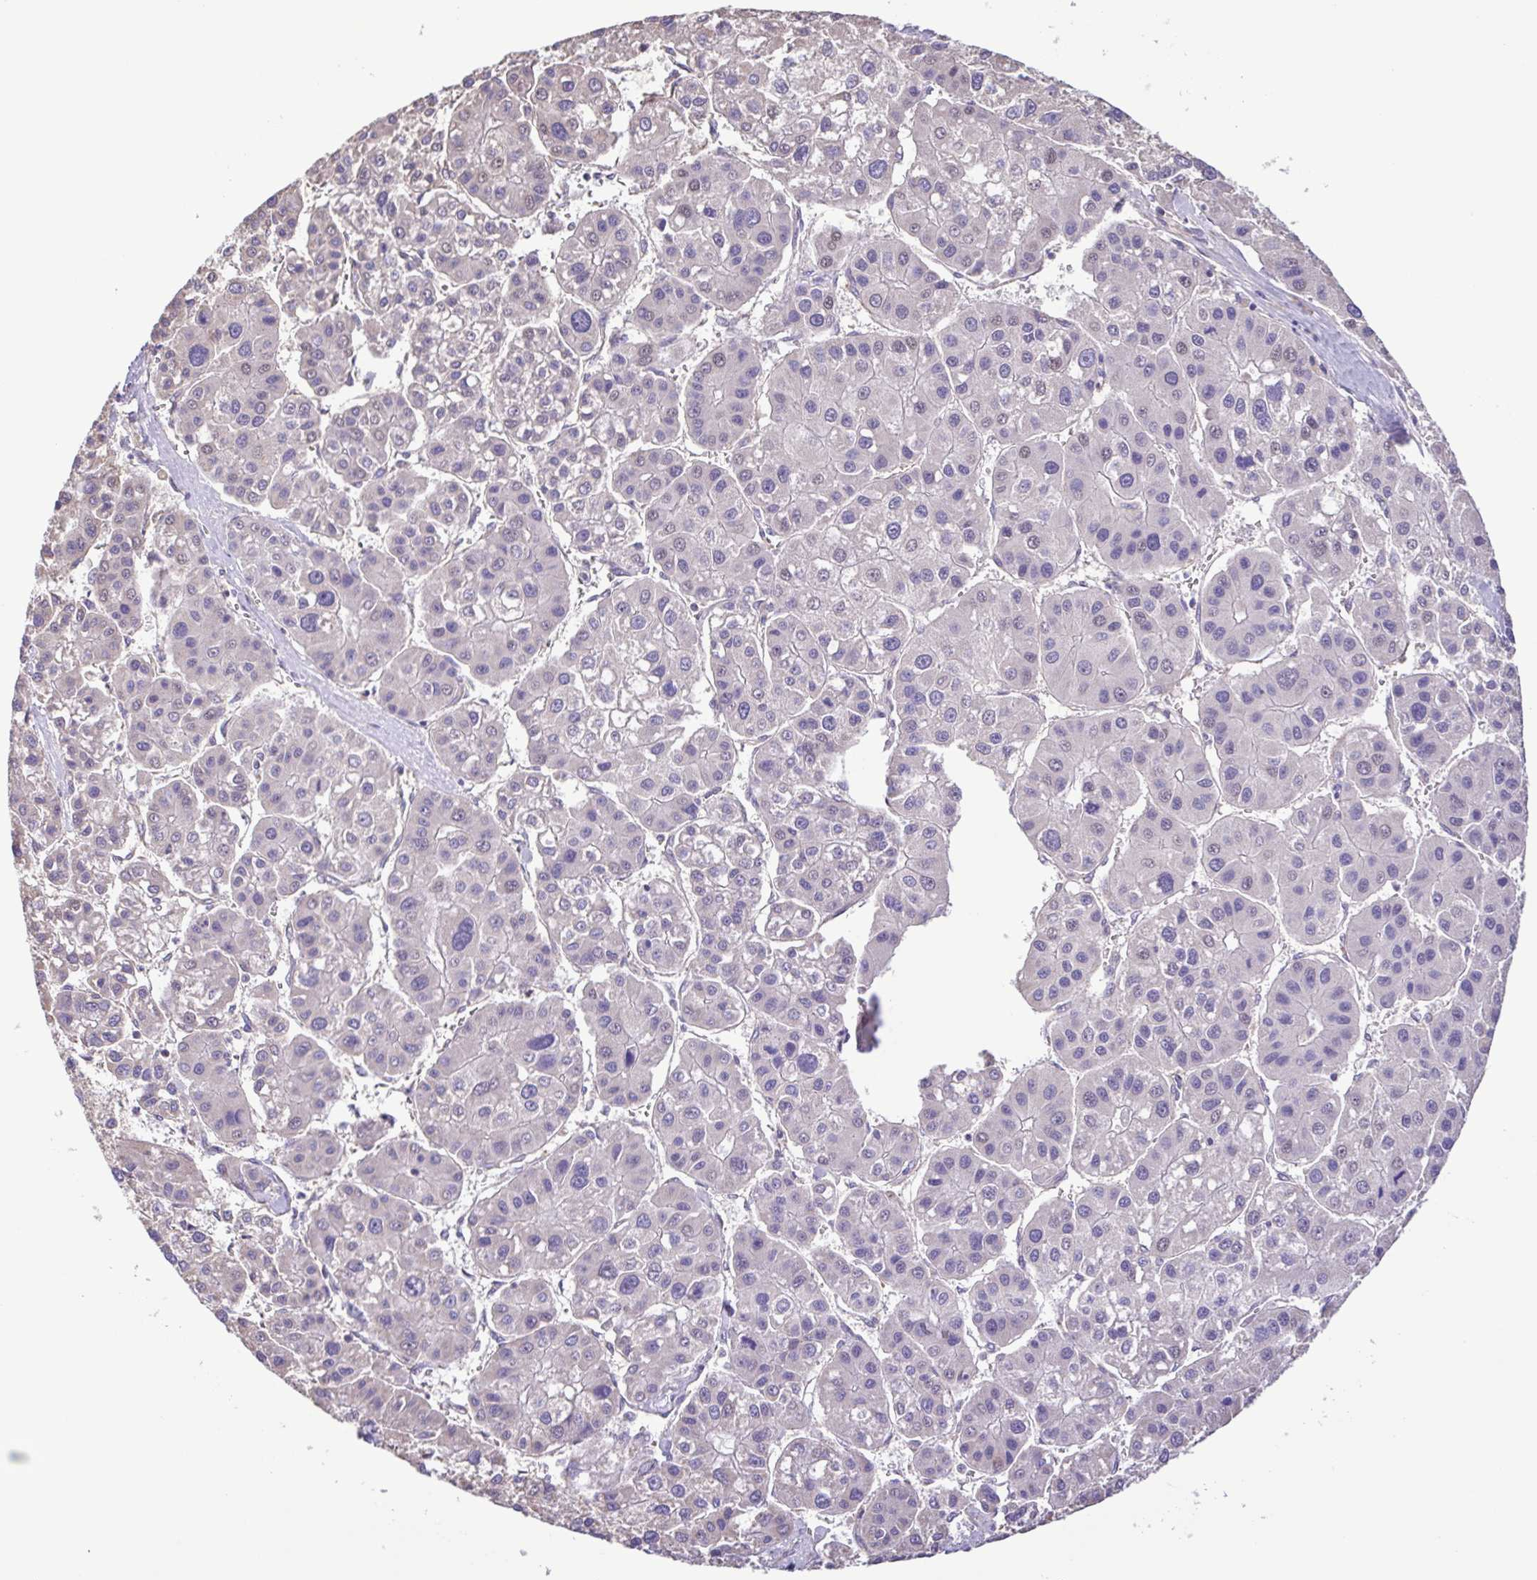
{"staining": {"intensity": "negative", "quantity": "none", "location": "none"}, "tissue": "liver cancer", "cell_type": "Tumor cells", "image_type": "cancer", "snomed": [{"axis": "morphology", "description": "Carcinoma, Hepatocellular, NOS"}, {"axis": "topography", "description": "Liver"}], "caption": "A high-resolution photomicrograph shows immunohistochemistry staining of liver cancer (hepatocellular carcinoma), which displays no significant expression in tumor cells. Brightfield microscopy of immunohistochemistry (IHC) stained with DAB (brown) and hematoxylin (blue), captured at high magnification.", "gene": "FLT1", "patient": {"sex": "male", "age": 73}}